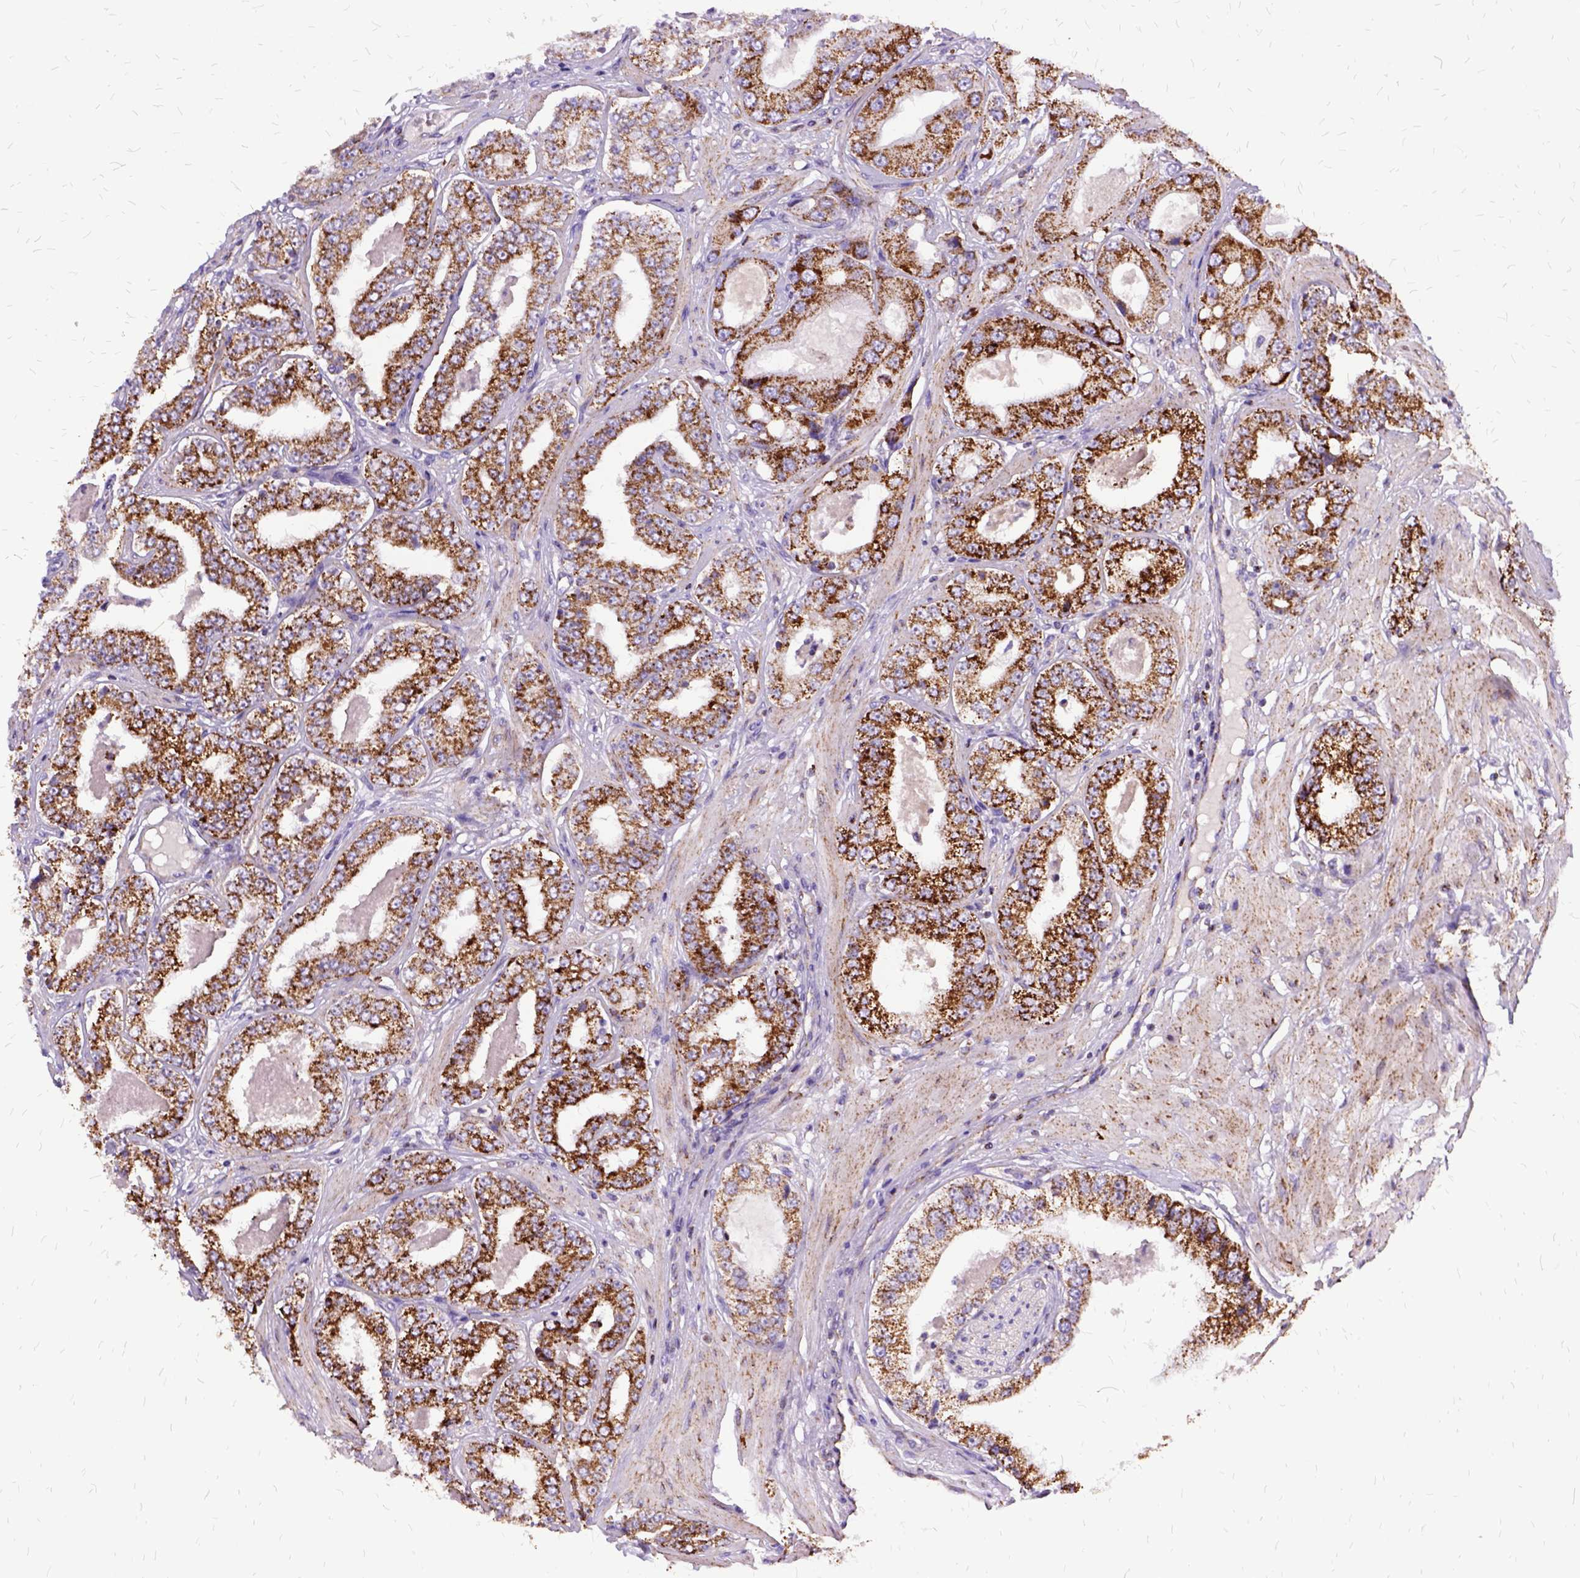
{"staining": {"intensity": "strong", "quantity": ">75%", "location": "cytoplasmic/membranous"}, "tissue": "prostate cancer", "cell_type": "Tumor cells", "image_type": "cancer", "snomed": [{"axis": "morphology", "description": "Adenocarcinoma, Low grade"}, {"axis": "topography", "description": "Prostate"}], "caption": "IHC of human low-grade adenocarcinoma (prostate) exhibits high levels of strong cytoplasmic/membranous positivity in approximately >75% of tumor cells.", "gene": "OXCT1", "patient": {"sex": "male", "age": 60}}